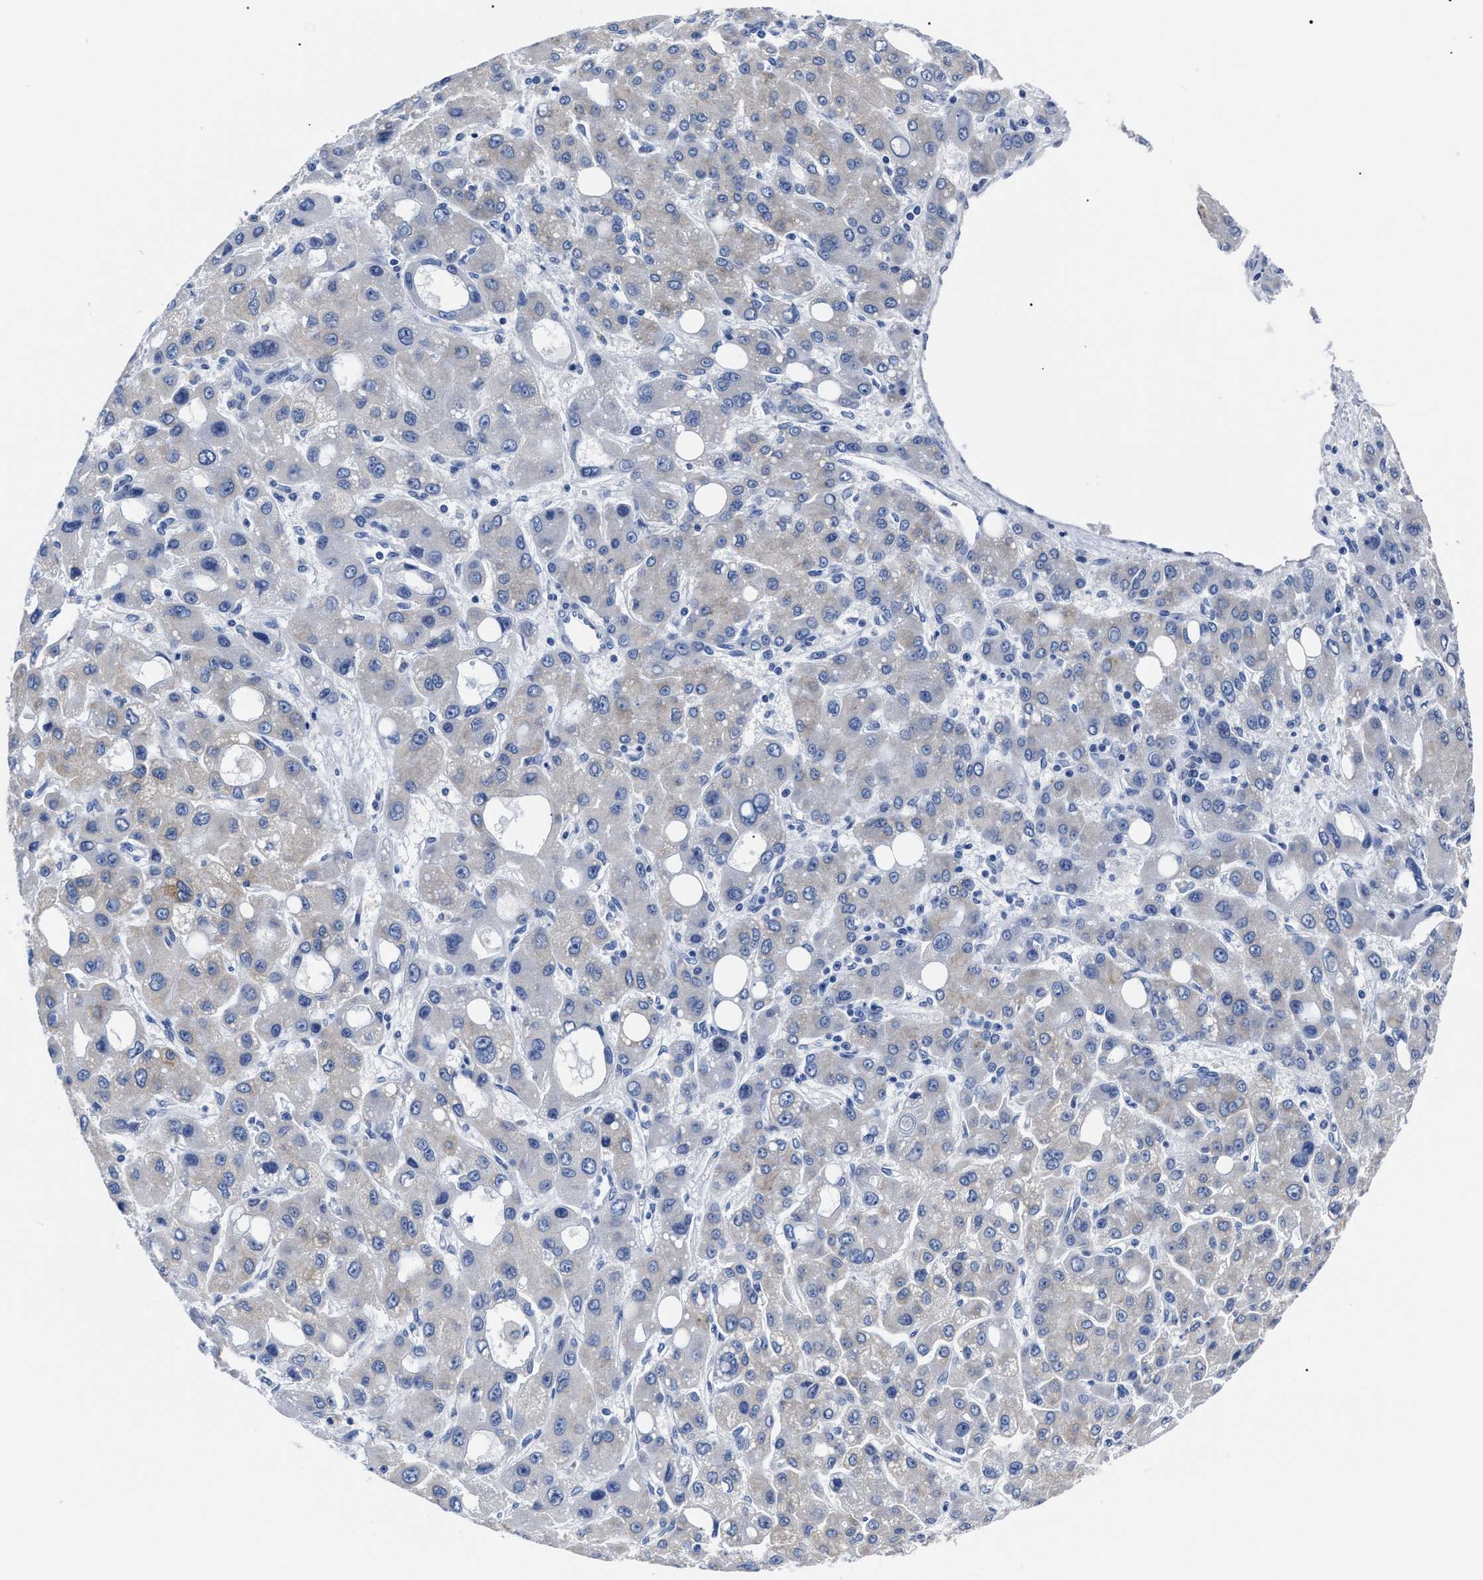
{"staining": {"intensity": "negative", "quantity": "none", "location": "none"}, "tissue": "liver cancer", "cell_type": "Tumor cells", "image_type": "cancer", "snomed": [{"axis": "morphology", "description": "Carcinoma, Hepatocellular, NOS"}, {"axis": "topography", "description": "Liver"}], "caption": "Liver hepatocellular carcinoma was stained to show a protein in brown. There is no significant expression in tumor cells.", "gene": "ALPG", "patient": {"sex": "male", "age": 55}}